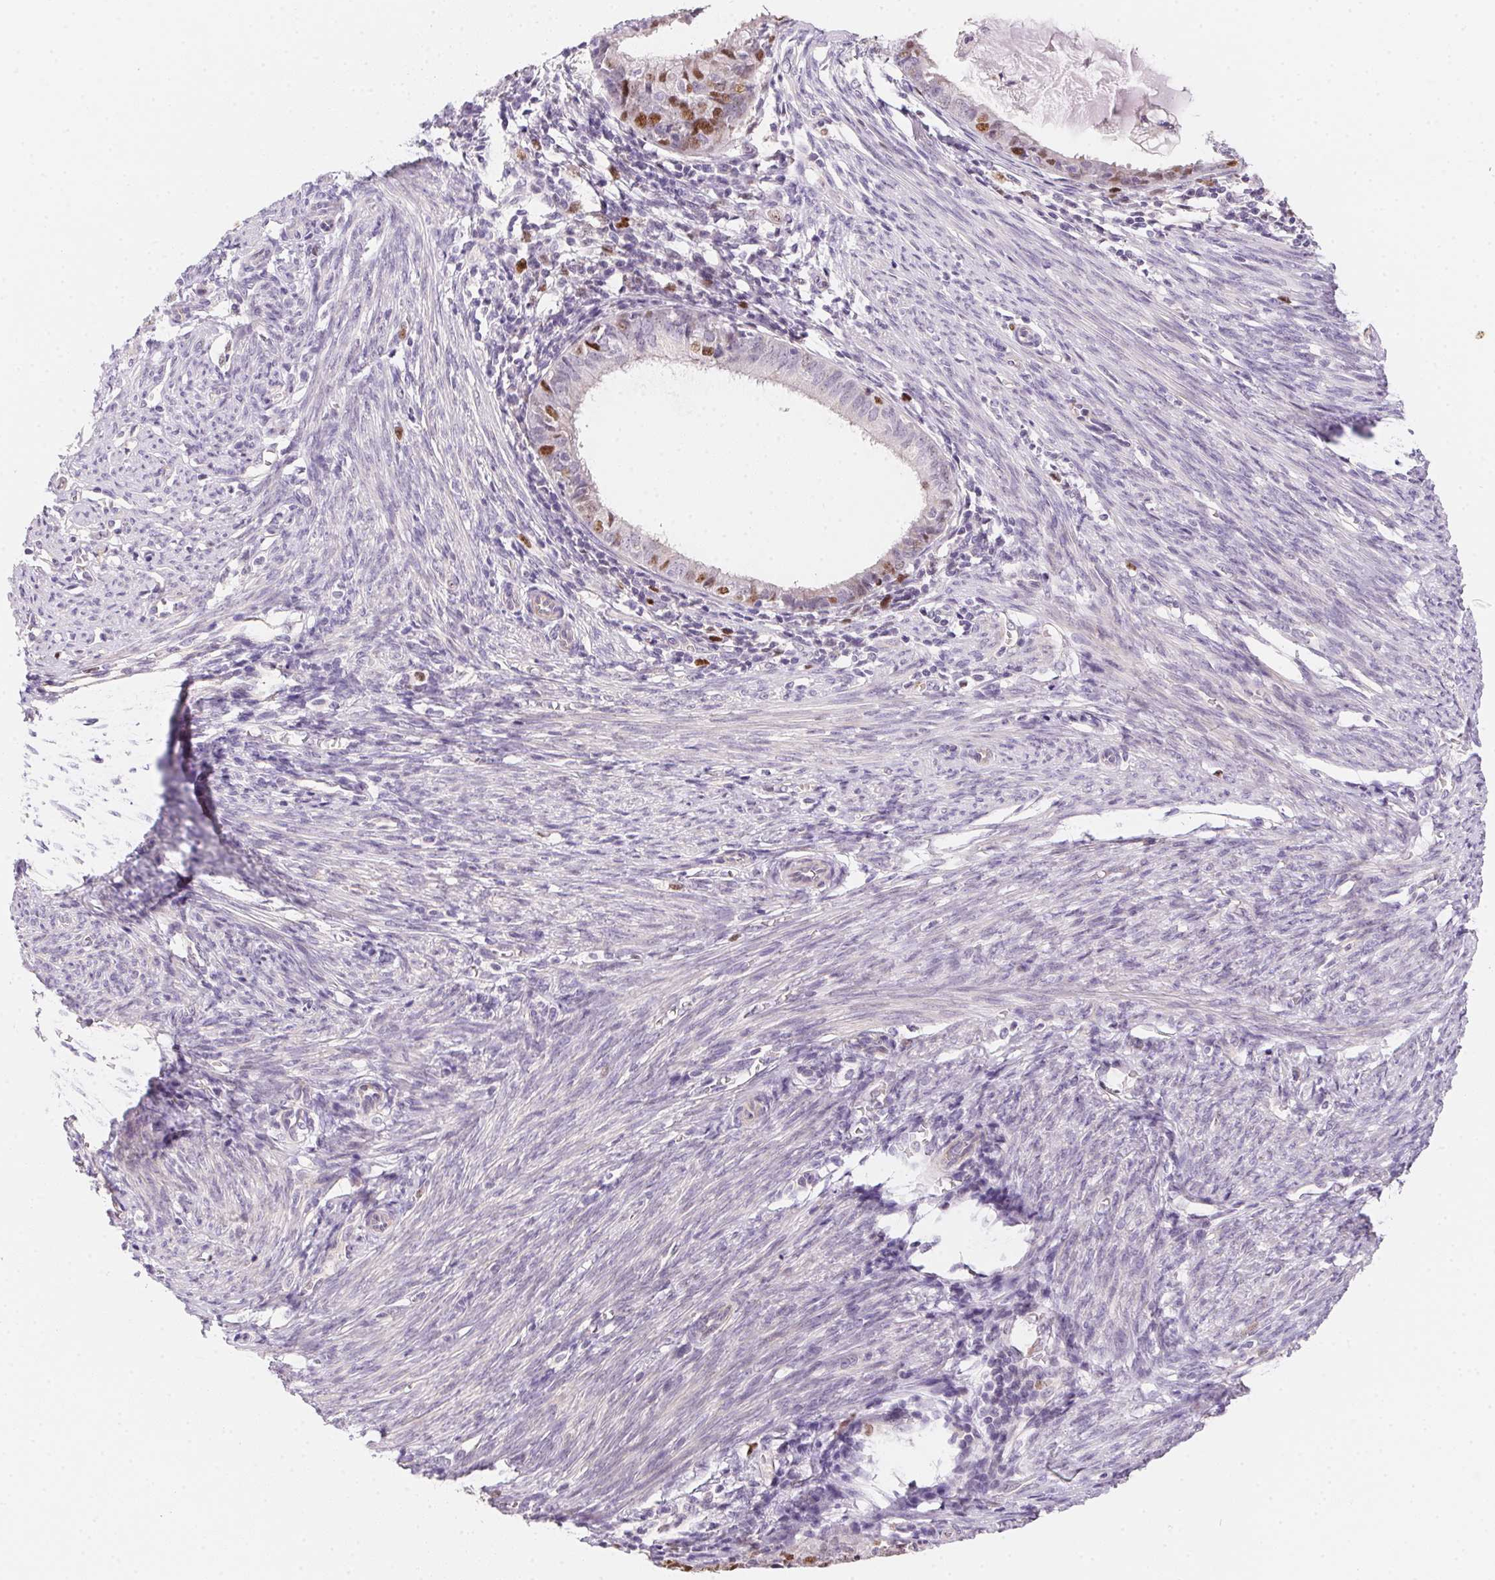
{"staining": {"intensity": "moderate", "quantity": "<25%", "location": "nuclear"}, "tissue": "endometrial cancer", "cell_type": "Tumor cells", "image_type": "cancer", "snomed": [{"axis": "morphology", "description": "Adenocarcinoma, NOS"}, {"axis": "topography", "description": "Endometrium"}], "caption": "Immunohistochemistry of endometrial cancer shows low levels of moderate nuclear expression in about <25% of tumor cells. (Brightfield microscopy of DAB IHC at high magnification).", "gene": "HELLS", "patient": {"sex": "female", "age": 57}}